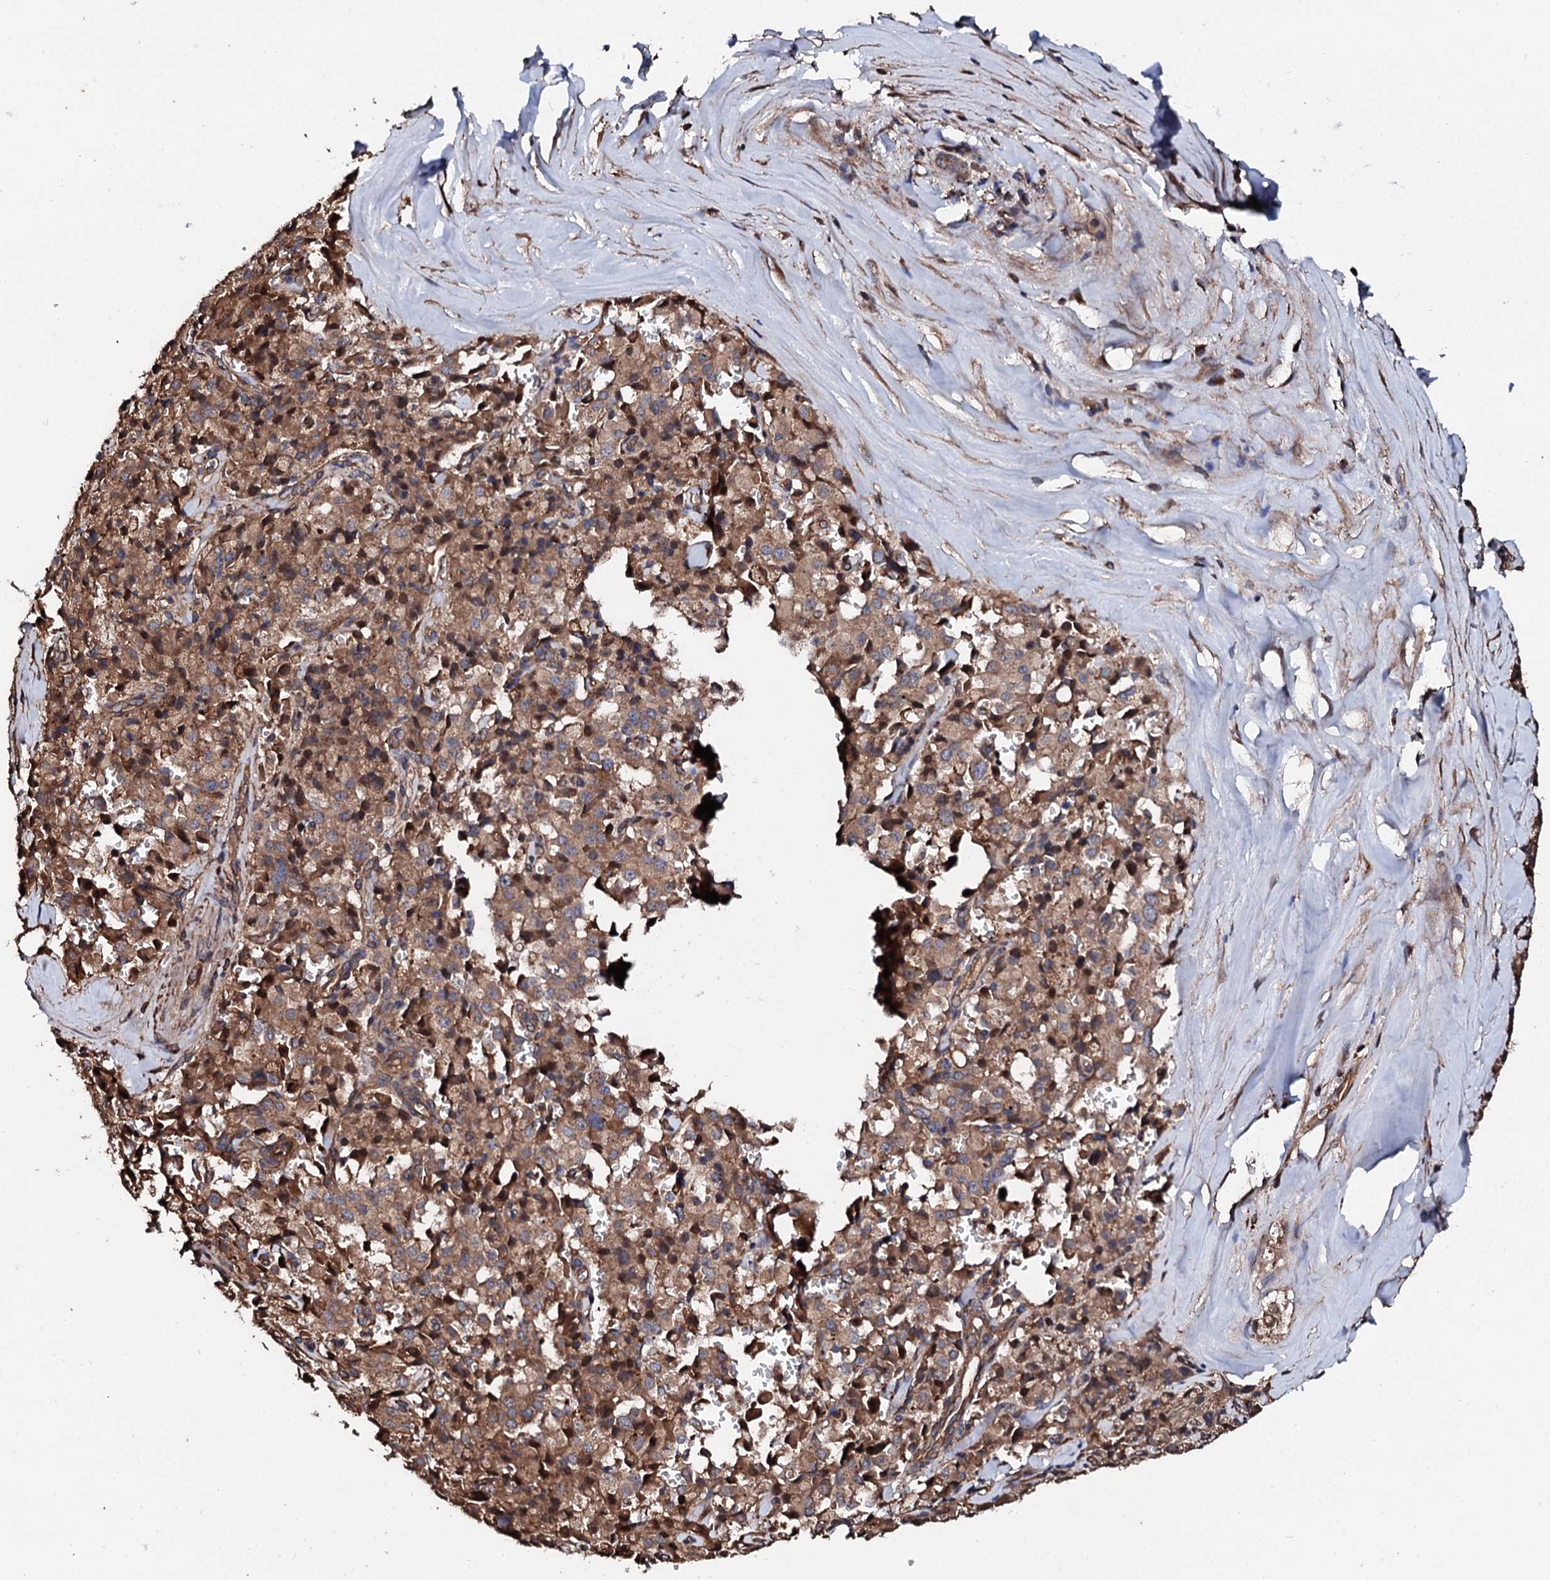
{"staining": {"intensity": "moderate", "quantity": ">75%", "location": "cytoplasmic/membranous"}, "tissue": "pancreatic cancer", "cell_type": "Tumor cells", "image_type": "cancer", "snomed": [{"axis": "morphology", "description": "Adenocarcinoma, NOS"}, {"axis": "topography", "description": "Pancreas"}], "caption": "The micrograph exhibits a brown stain indicating the presence of a protein in the cytoplasmic/membranous of tumor cells in pancreatic cancer. Using DAB (3,3'-diaminobenzidine) (brown) and hematoxylin (blue) stains, captured at high magnification using brightfield microscopy.", "gene": "CKAP5", "patient": {"sex": "male", "age": 65}}